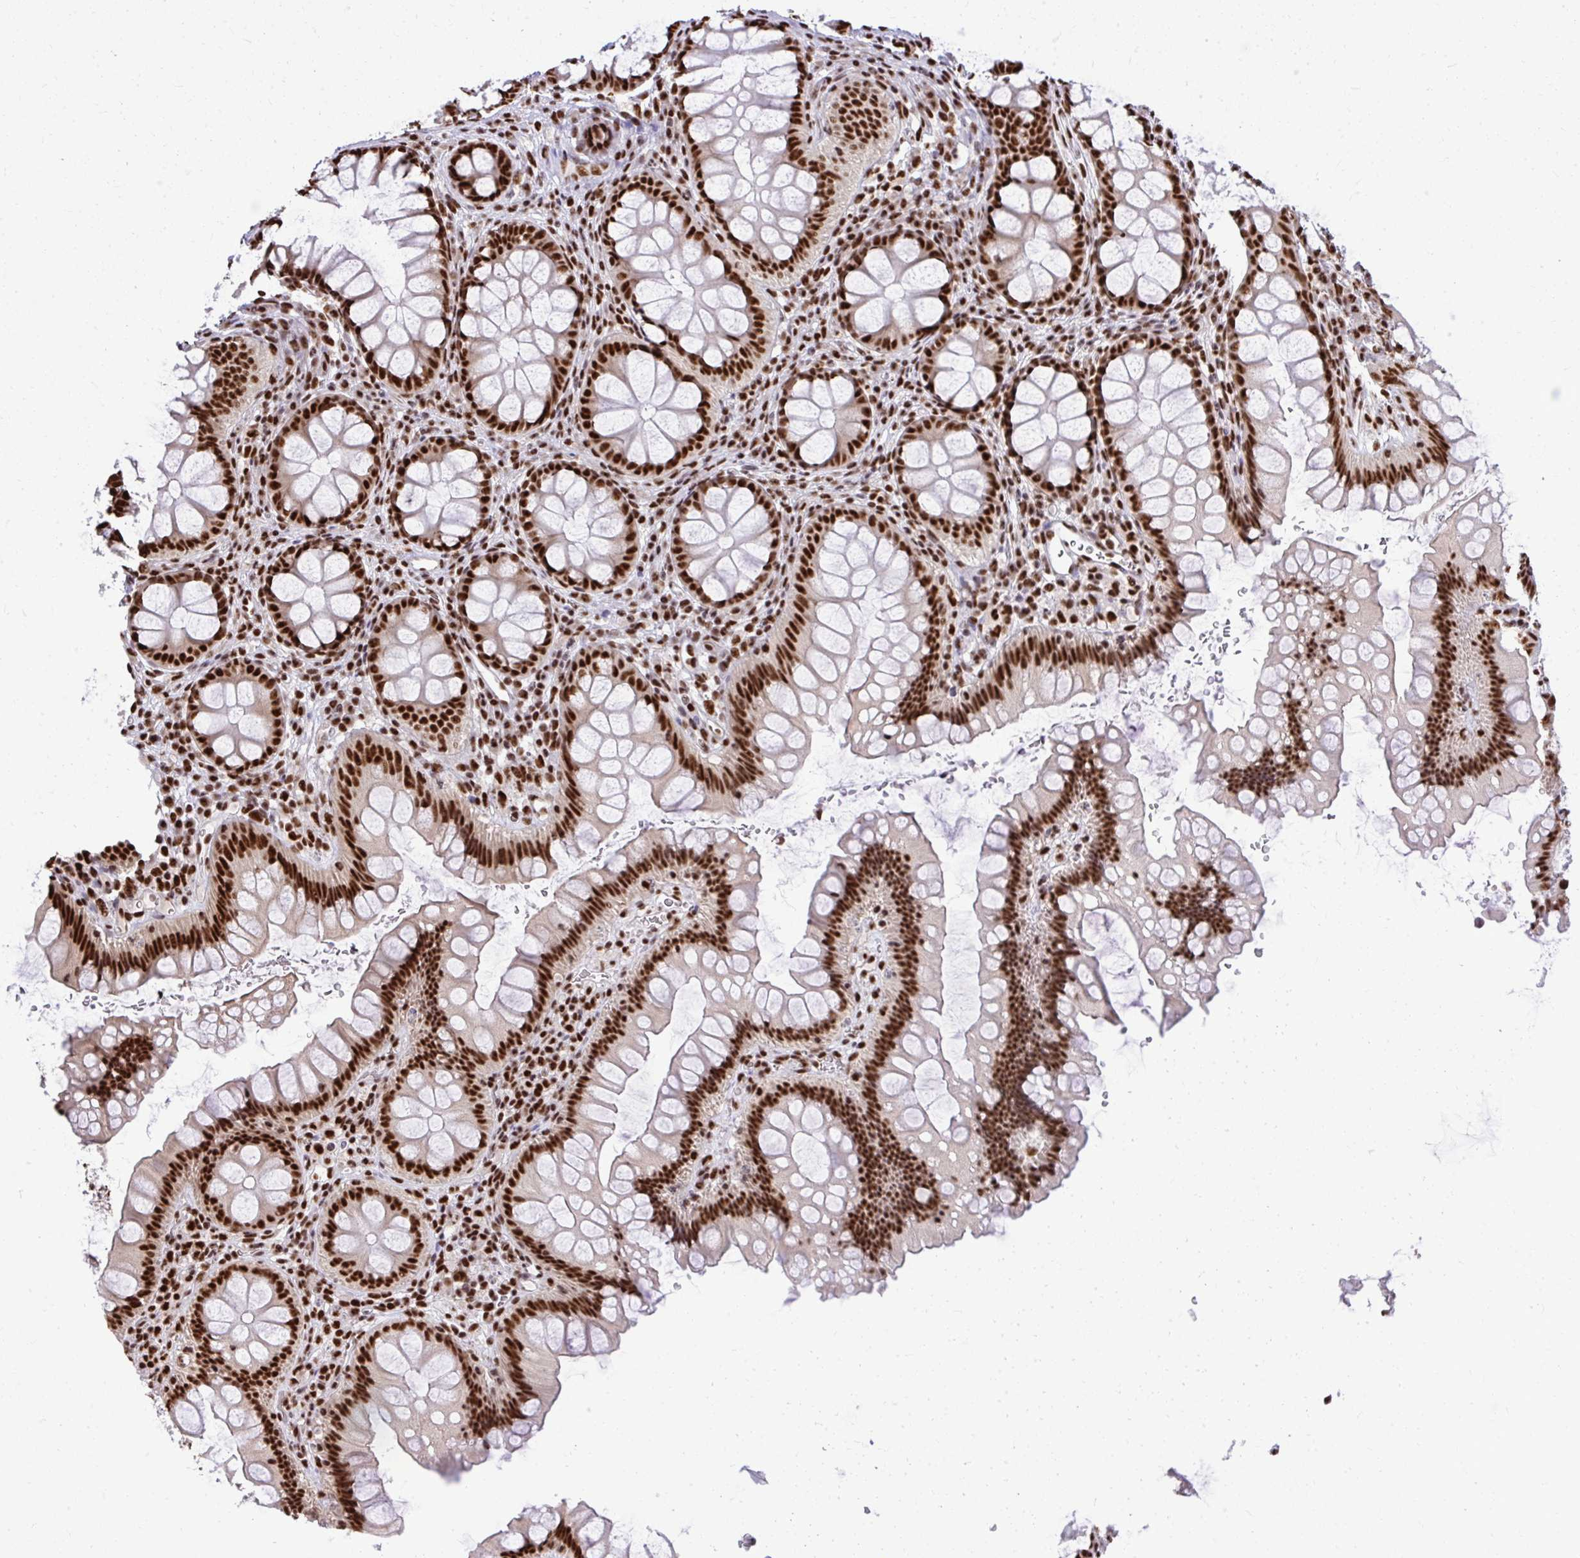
{"staining": {"intensity": "moderate", "quantity": "25%-75%", "location": "nuclear"}, "tissue": "colon", "cell_type": "Endothelial cells", "image_type": "normal", "snomed": [{"axis": "morphology", "description": "Normal tissue, NOS"}, {"axis": "morphology", "description": "Adenoma, NOS"}, {"axis": "topography", "description": "Soft tissue"}, {"axis": "topography", "description": "Colon"}], "caption": "A photomicrograph showing moderate nuclear expression in about 25%-75% of endothelial cells in benign colon, as visualized by brown immunohistochemical staining.", "gene": "PRPF19", "patient": {"sex": "male", "age": 47}}